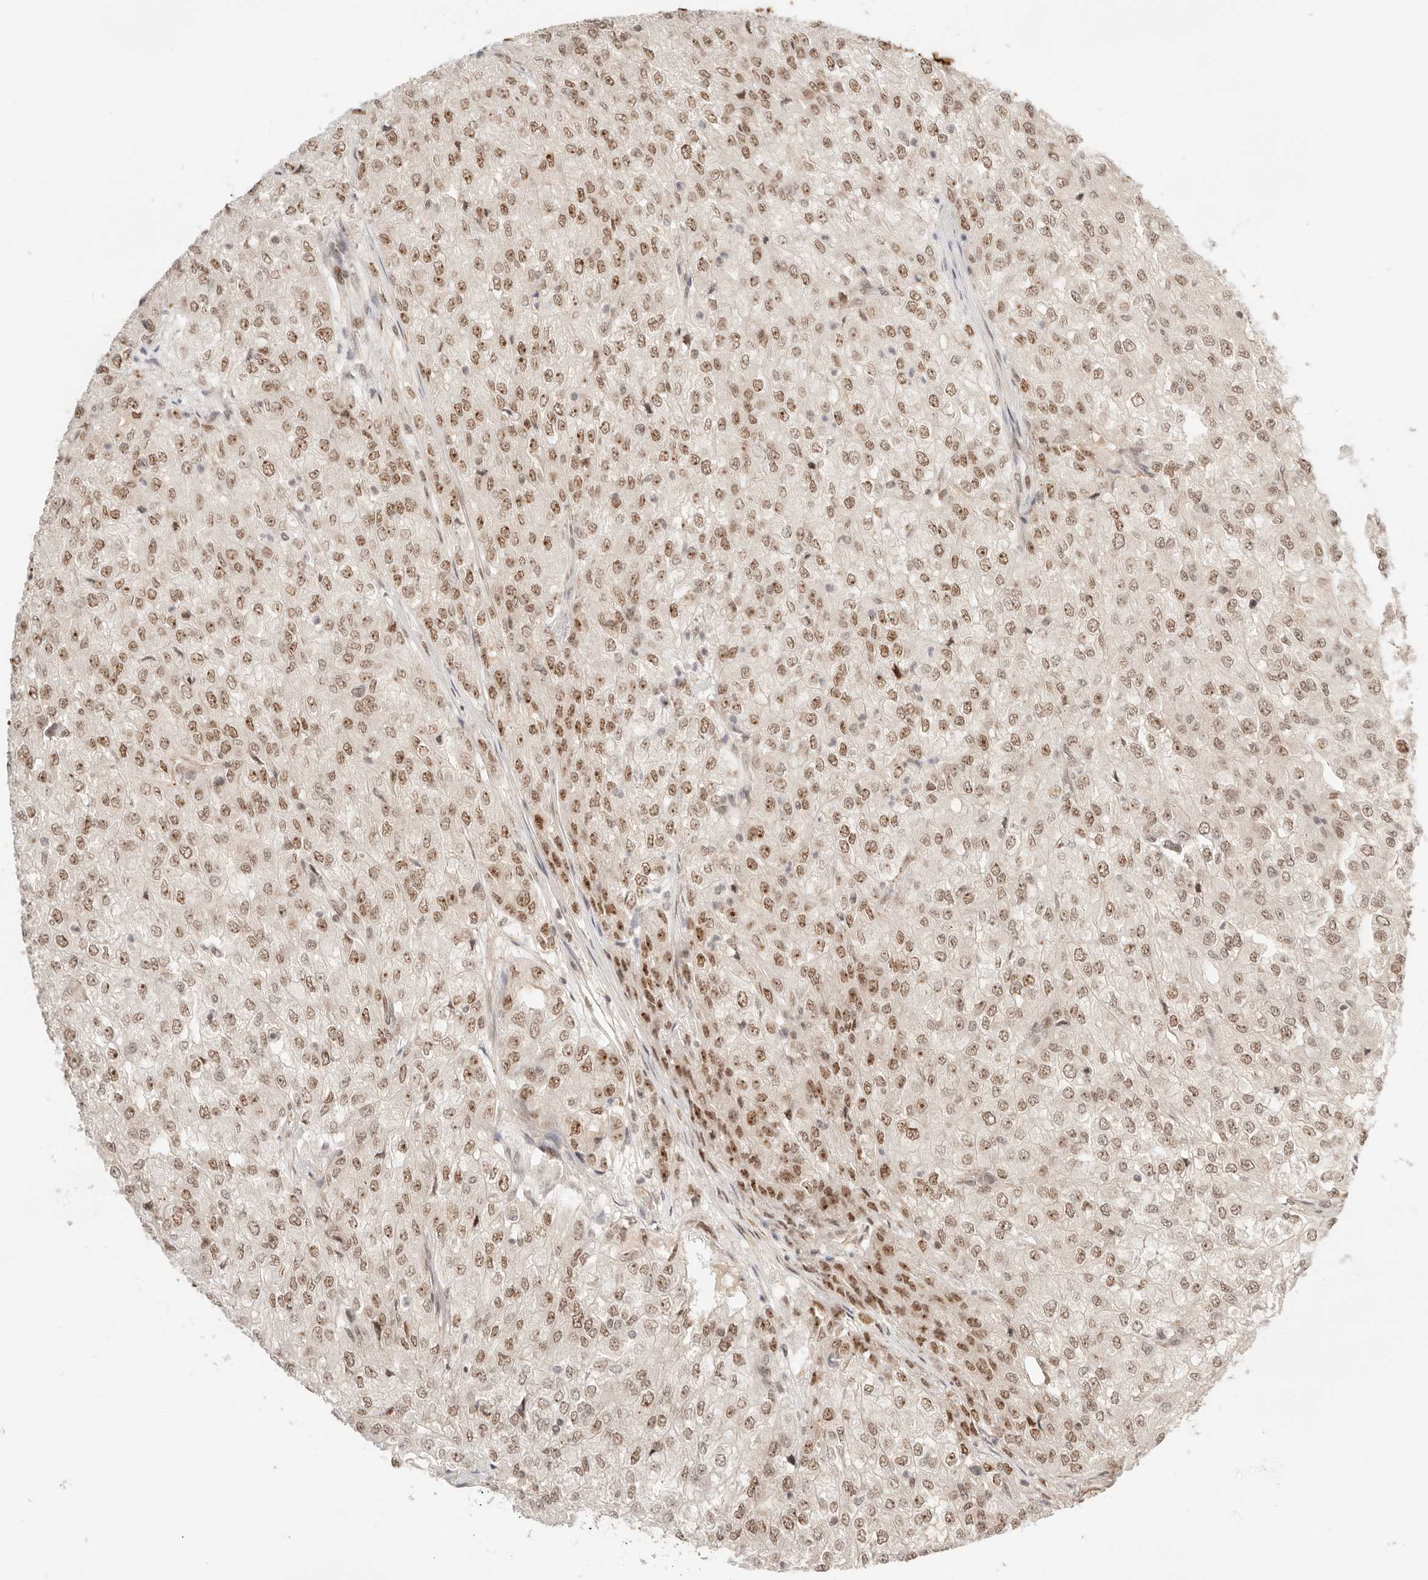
{"staining": {"intensity": "moderate", "quantity": ">75%", "location": "nuclear"}, "tissue": "renal cancer", "cell_type": "Tumor cells", "image_type": "cancer", "snomed": [{"axis": "morphology", "description": "Adenocarcinoma, NOS"}, {"axis": "topography", "description": "Kidney"}], "caption": "The histopathology image displays staining of renal cancer (adenocarcinoma), revealing moderate nuclear protein staining (brown color) within tumor cells.", "gene": "GTF2E2", "patient": {"sex": "female", "age": 54}}